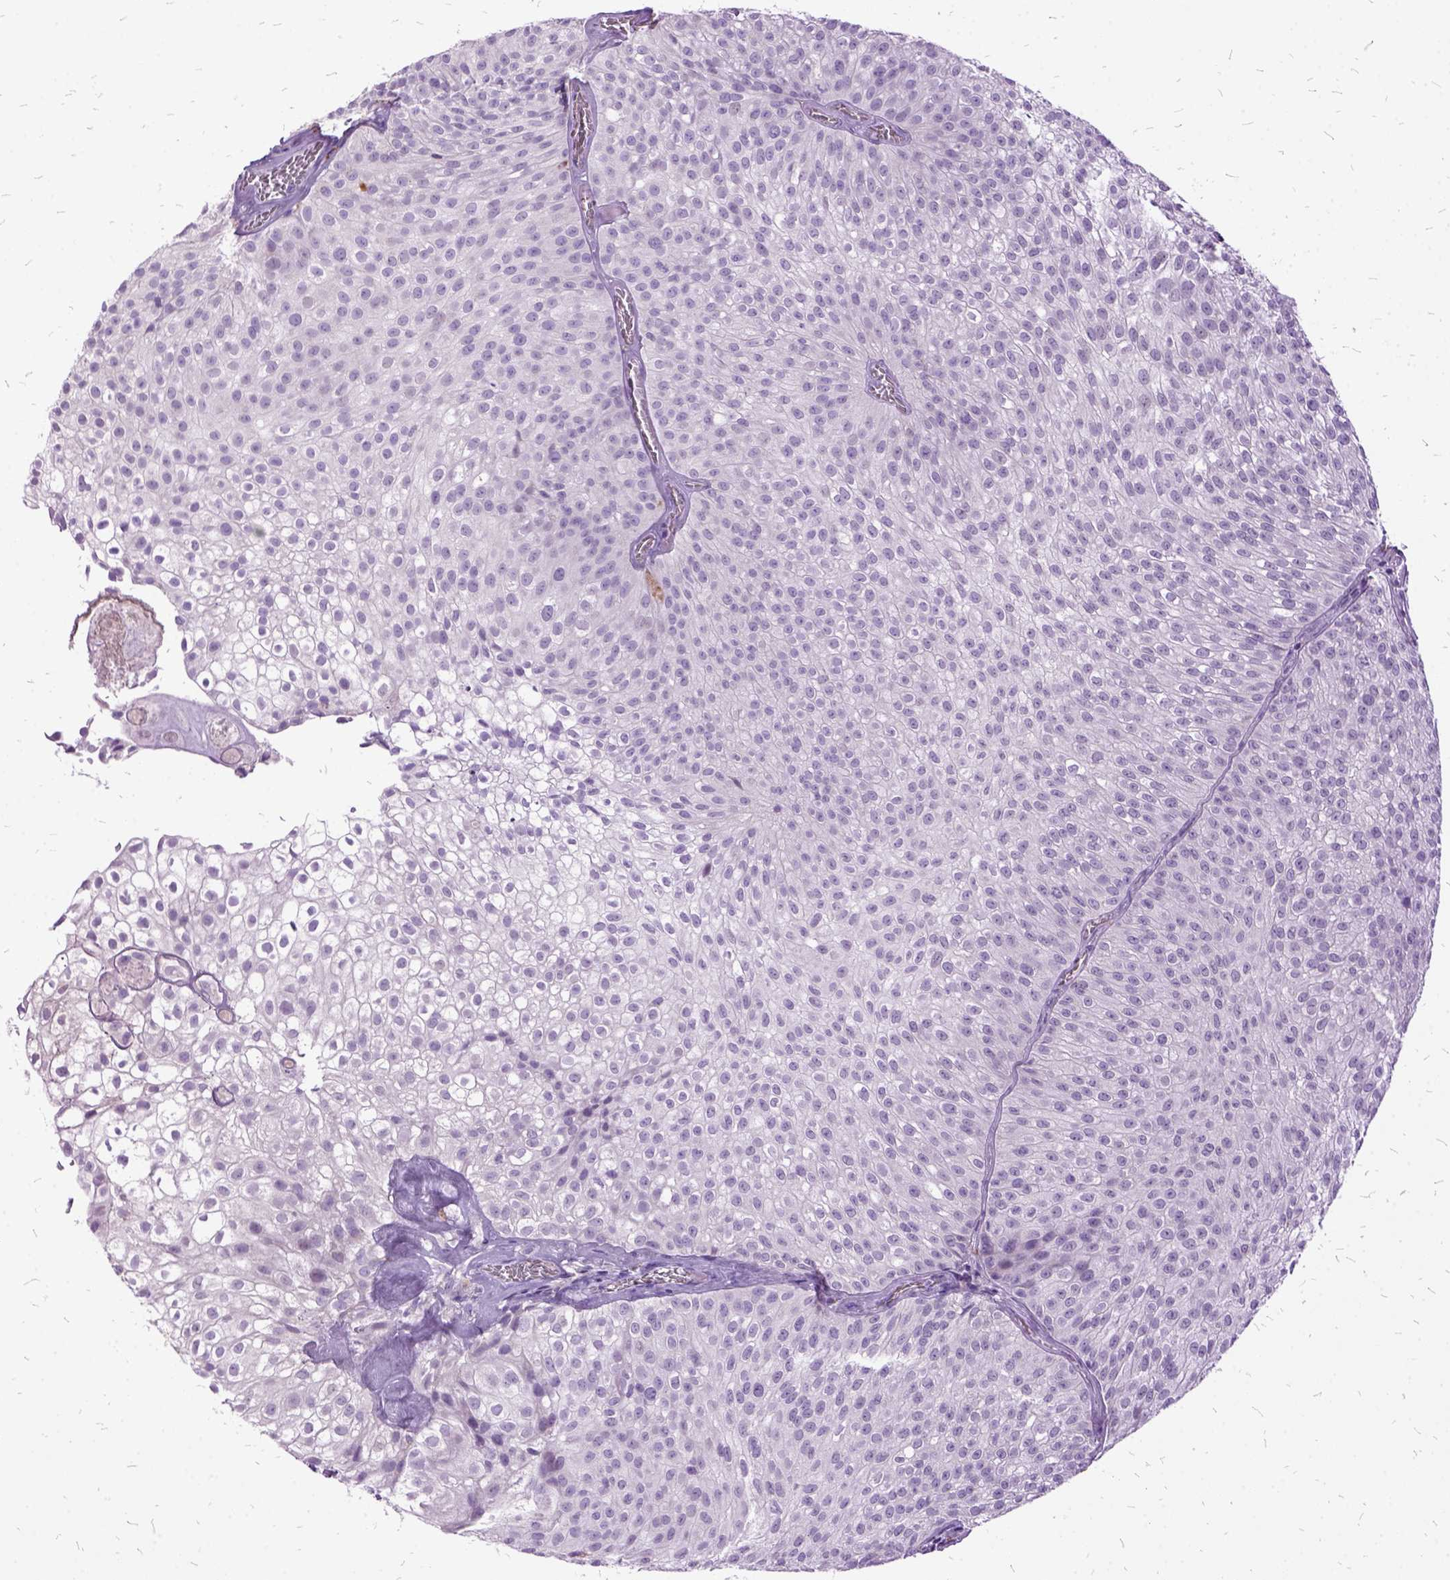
{"staining": {"intensity": "negative", "quantity": "none", "location": "none"}, "tissue": "urothelial cancer", "cell_type": "Tumor cells", "image_type": "cancer", "snomed": [{"axis": "morphology", "description": "Urothelial carcinoma, Low grade"}, {"axis": "topography", "description": "Urinary bladder"}], "caption": "Immunohistochemistry (IHC) of low-grade urothelial carcinoma shows no expression in tumor cells.", "gene": "MME", "patient": {"sex": "male", "age": 70}}